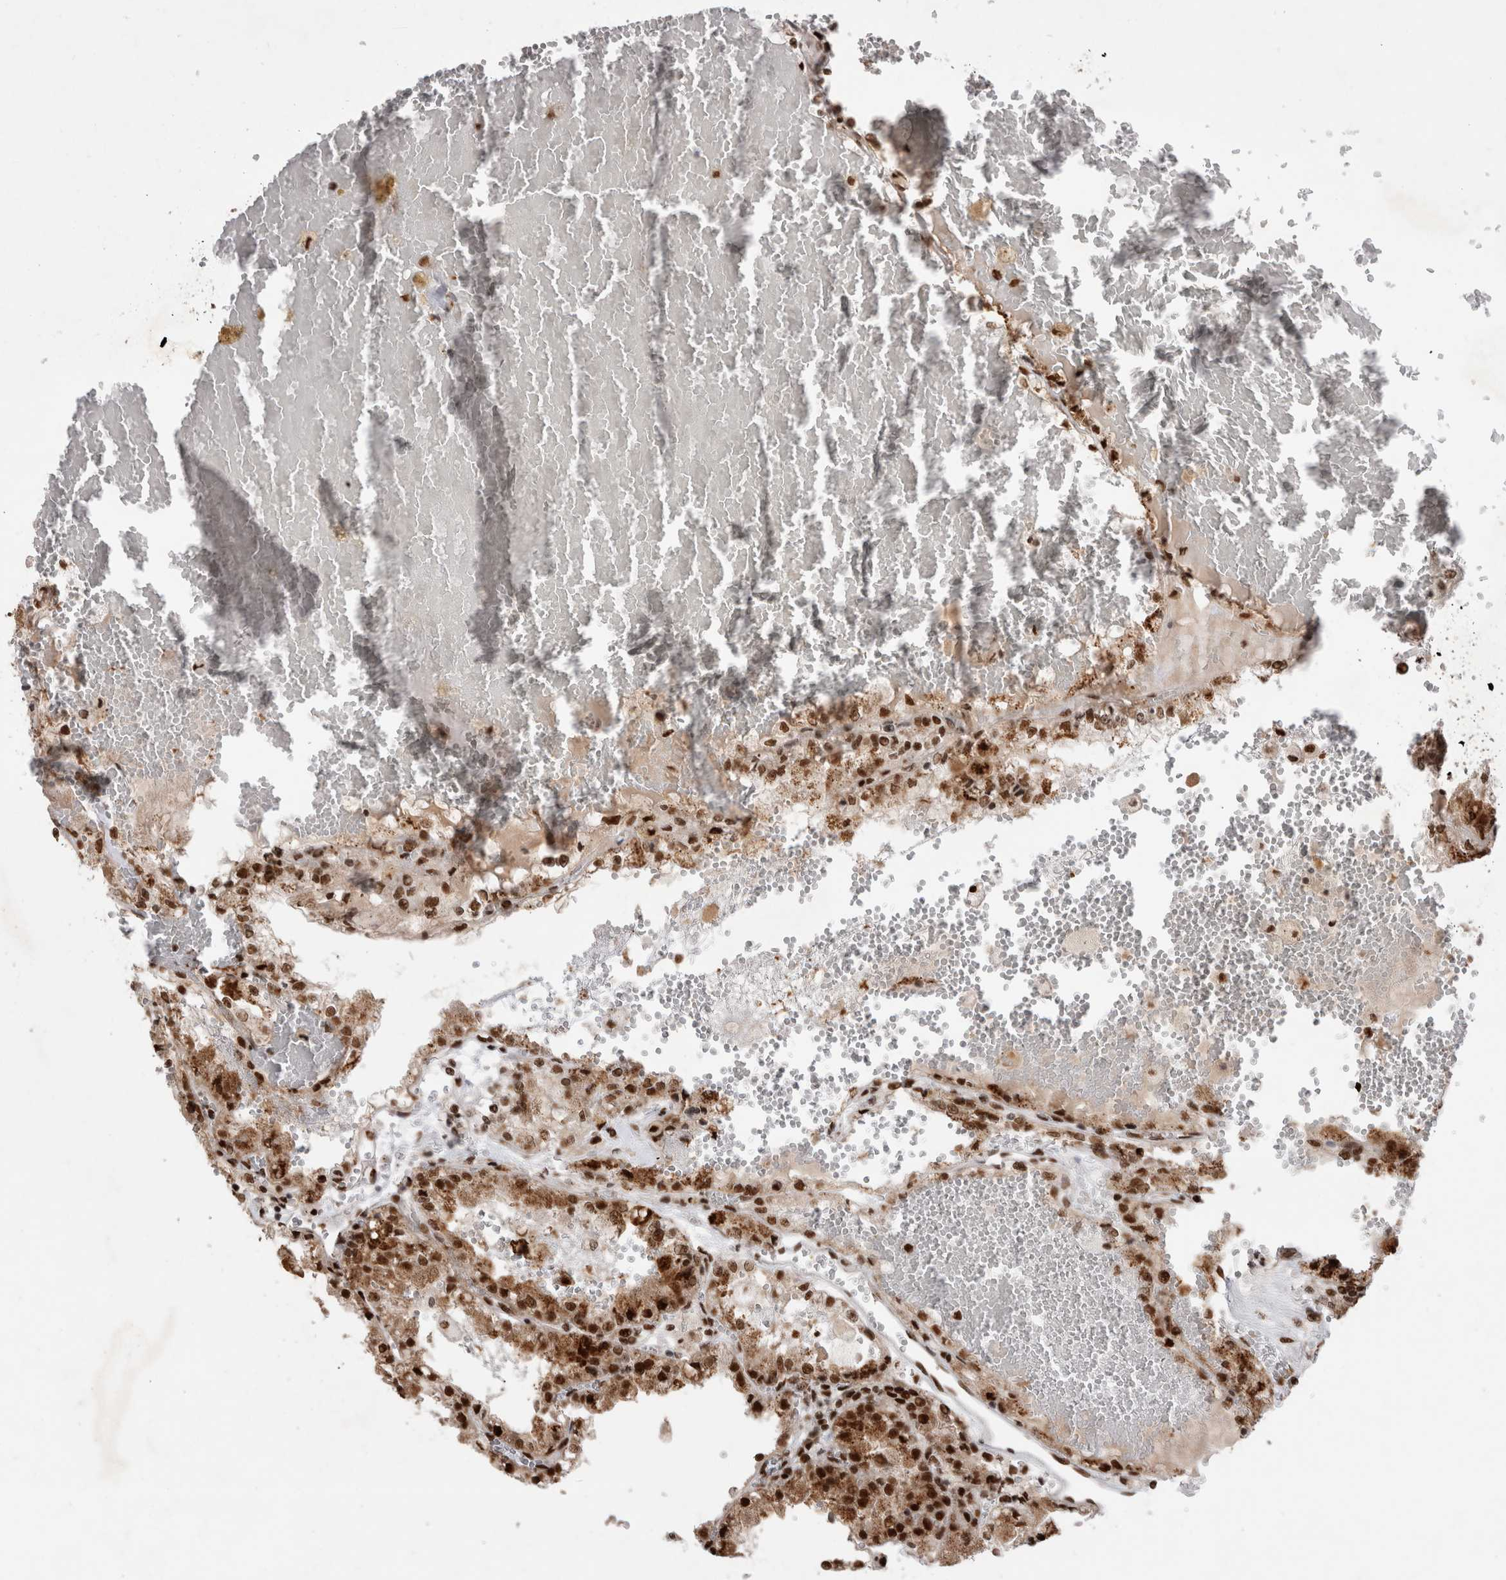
{"staining": {"intensity": "strong", "quantity": ">75%", "location": "cytoplasmic/membranous,nuclear"}, "tissue": "renal cancer", "cell_type": "Tumor cells", "image_type": "cancer", "snomed": [{"axis": "morphology", "description": "Adenocarcinoma, NOS"}, {"axis": "topography", "description": "Kidney"}], "caption": "A brown stain shows strong cytoplasmic/membranous and nuclear positivity of a protein in human renal adenocarcinoma tumor cells.", "gene": "EYA2", "patient": {"sex": "female", "age": 56}}